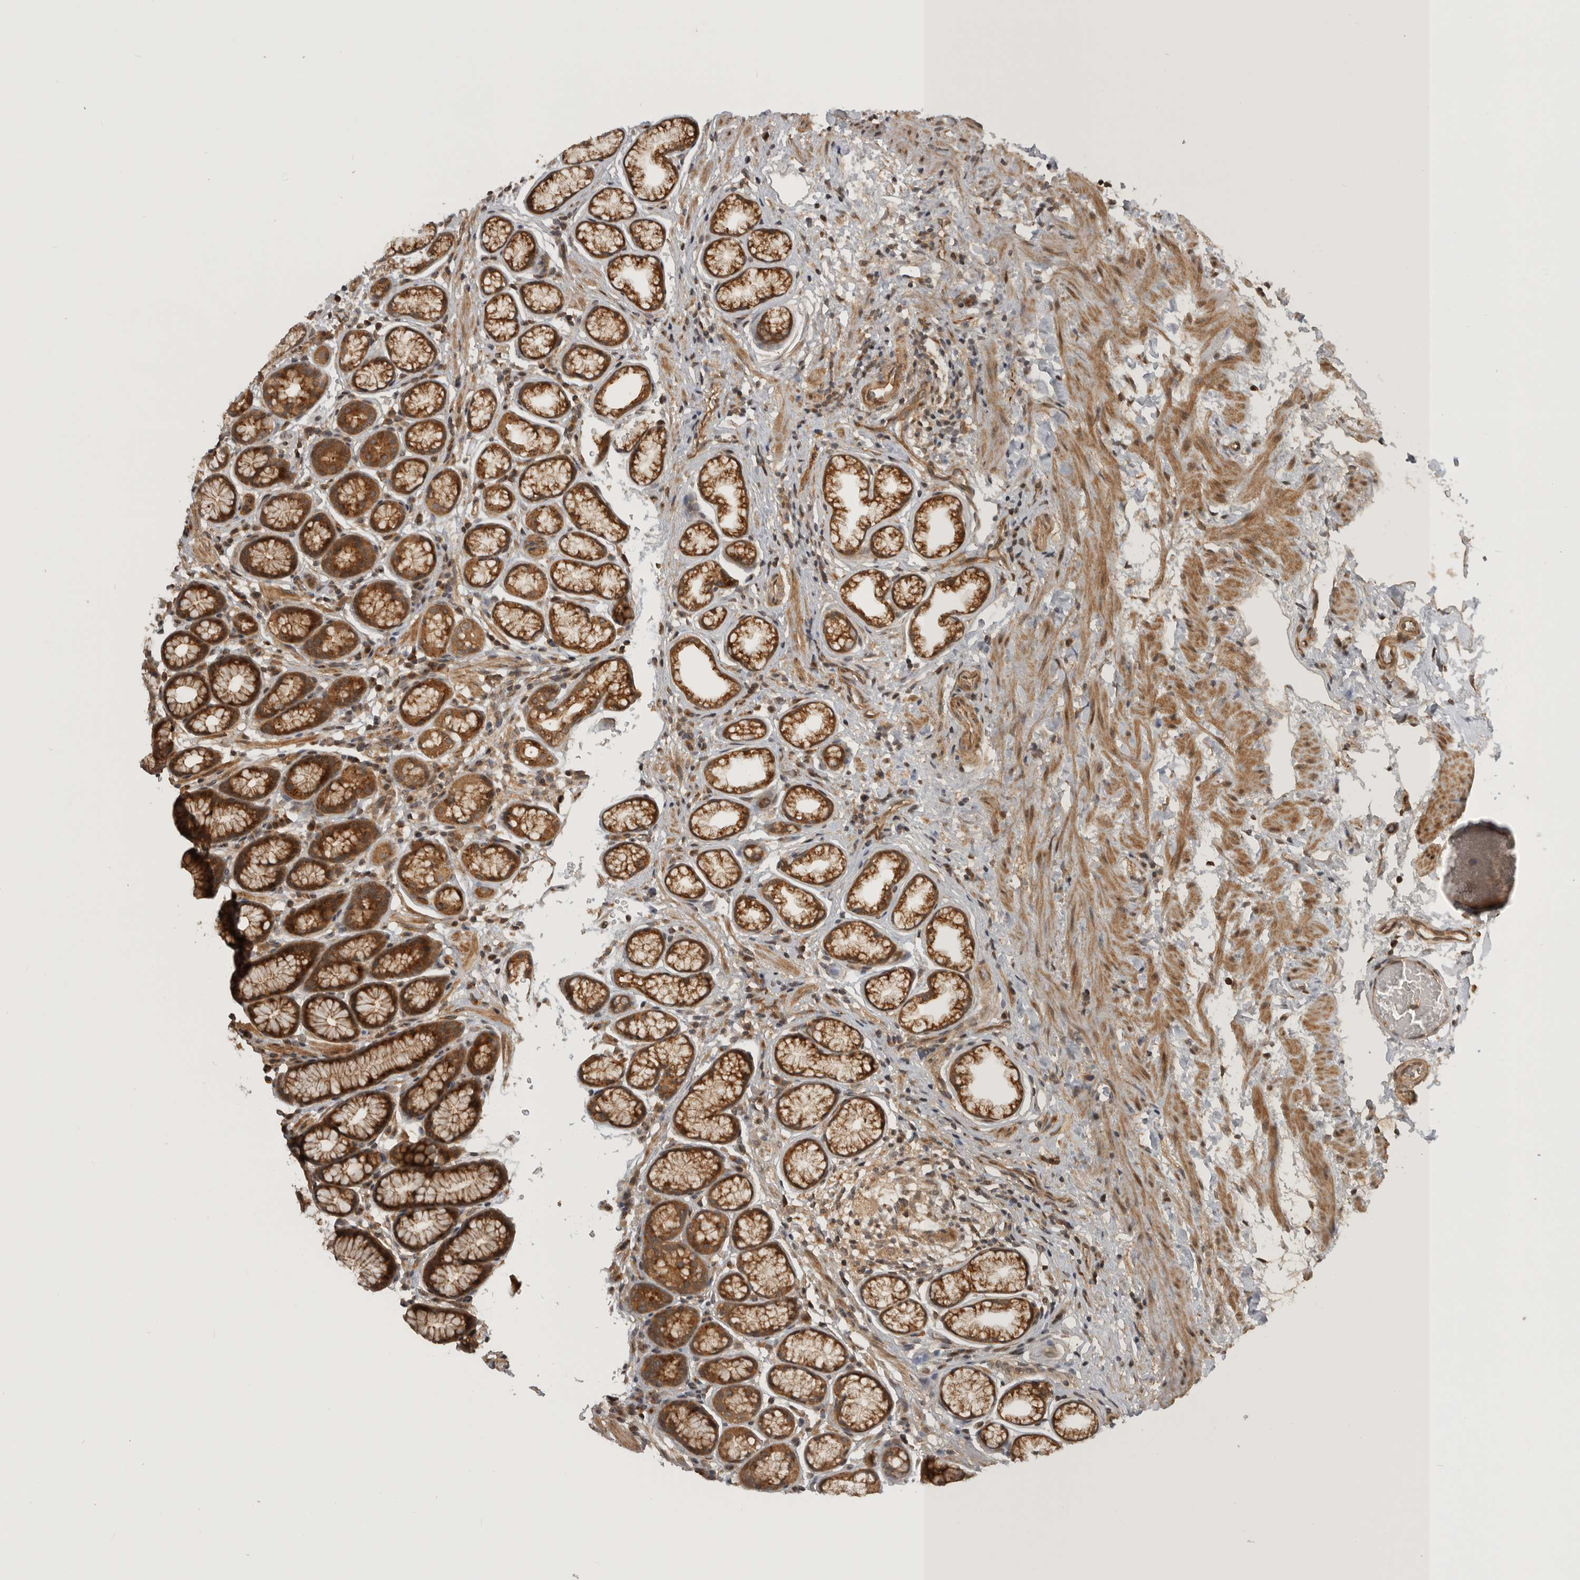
{"staining": {"intensity": "strong", "quantity": ">75%", "location": "cytoplasmic/membranous"}, "tissue": "stomach", "cell_type": "Glandular cells", "image_type": "normal", "snomed": [{"axis": "morphology", "description": "Normal tissue, NOS"}, {"axis": "topography", "description": "Stomach"}], "caption": "Protein staining reveals strong cytoplasmic/membranous expression in about >75% of glandular cells in benign stomach.", "gene": "CUEDC1", "patient": {"sex": "male", "age": 42}}